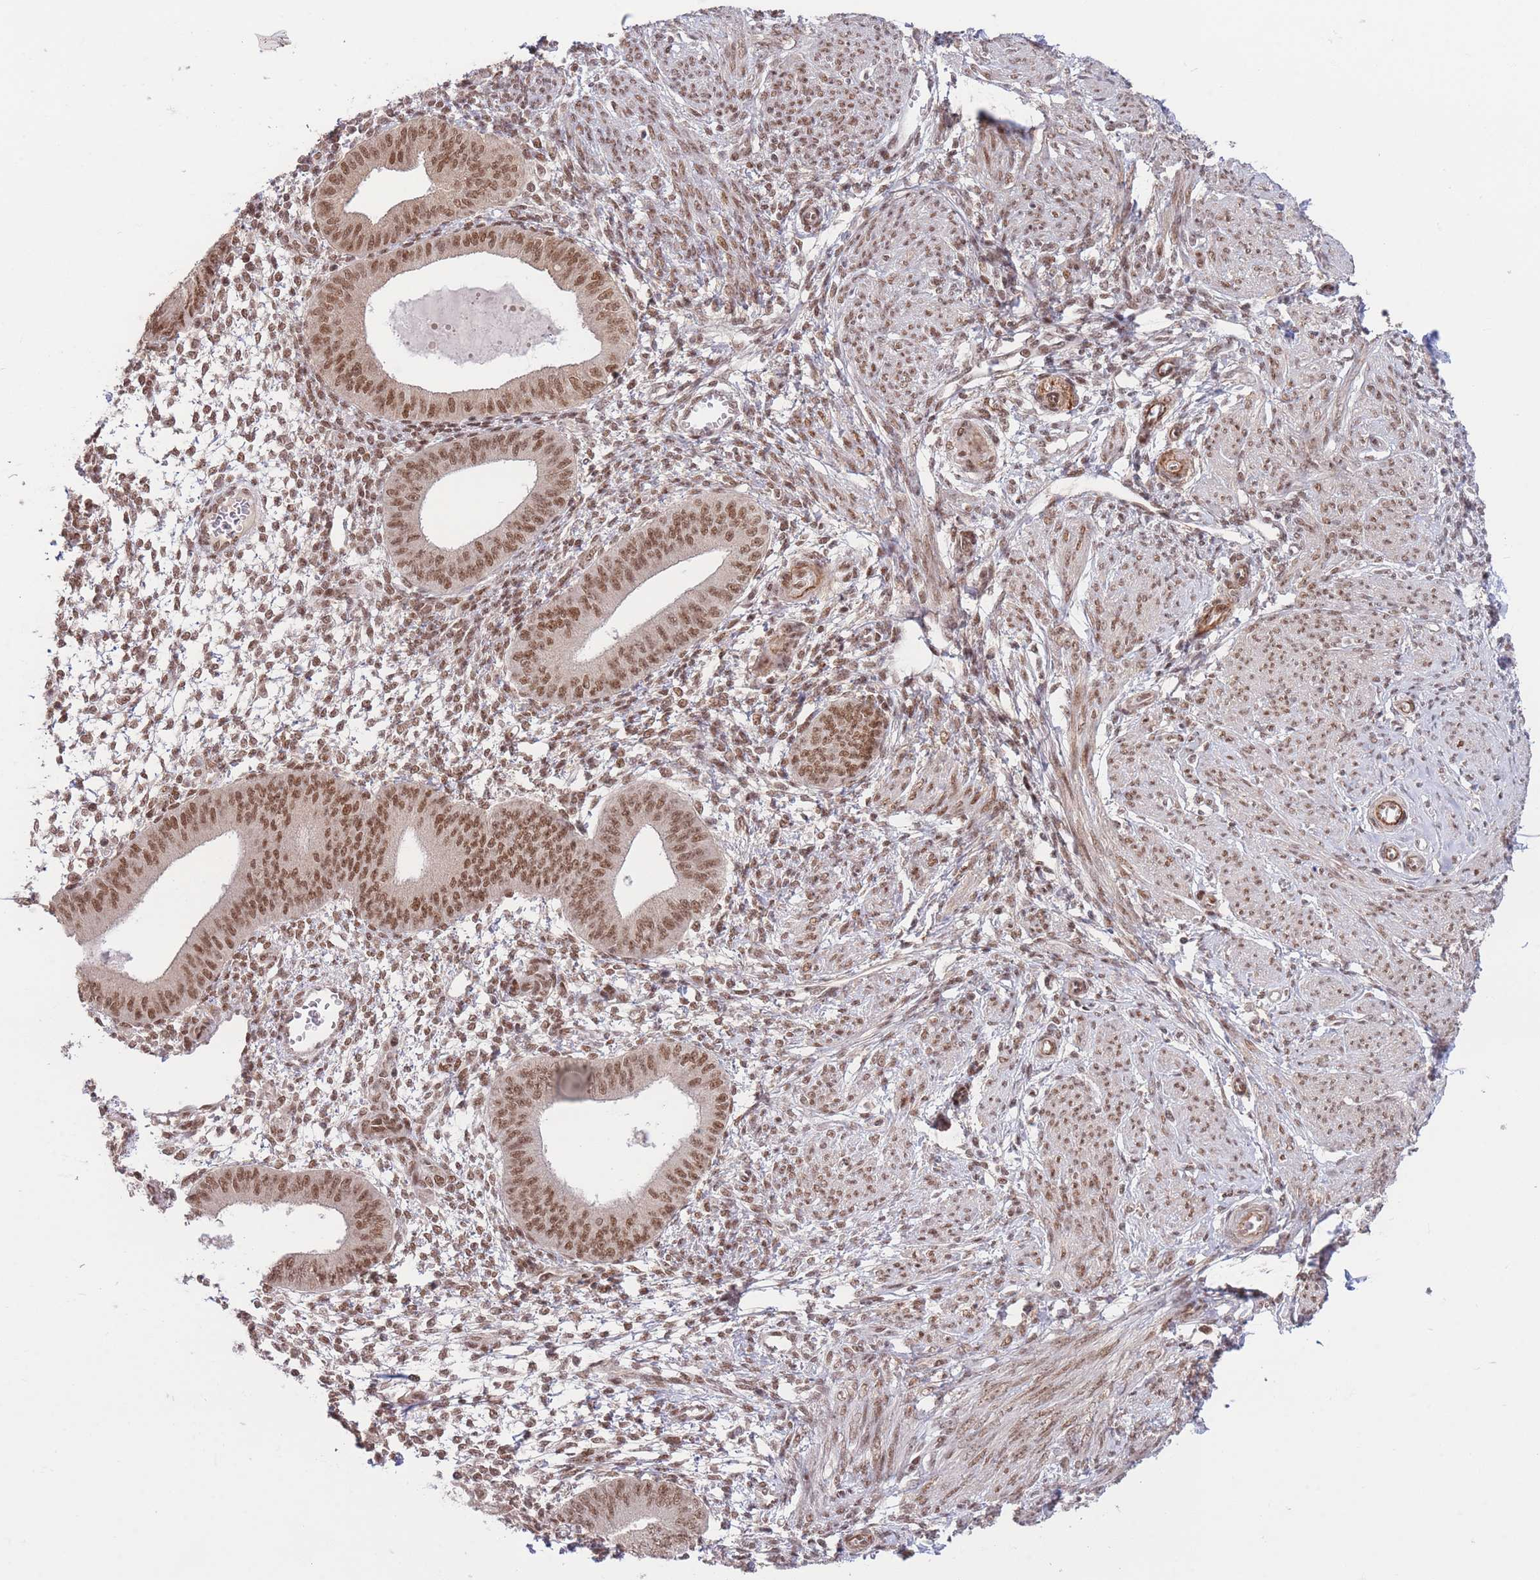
{"staining": {"intensity": "moderate", "quantity": ">75%", "location": "nuclear"}, "tissue": "endometrium", "cell_type": "Cells in endometrial stroma", "image_type": "normal", "snomed": [{"axis": "morphology", "description": "Normal tissue, NOS"}, {"axis": "topography", "description": "Endometrium"}], "caption": "Immunohistochemistry staining of benign endometrium, which demonstrates medium levels of moderate nuclear staining in about >75% of cells in endometrial stroma indicating moderate nuclear protein staining. The staining was performed using DAB (3,3'-diaminobenzidine) (brown) for protein detection and nuclei were counterstained in hematoxylin (blue).", "gene": "CARD8", "patient": {"sex": "female", "age": 49}}